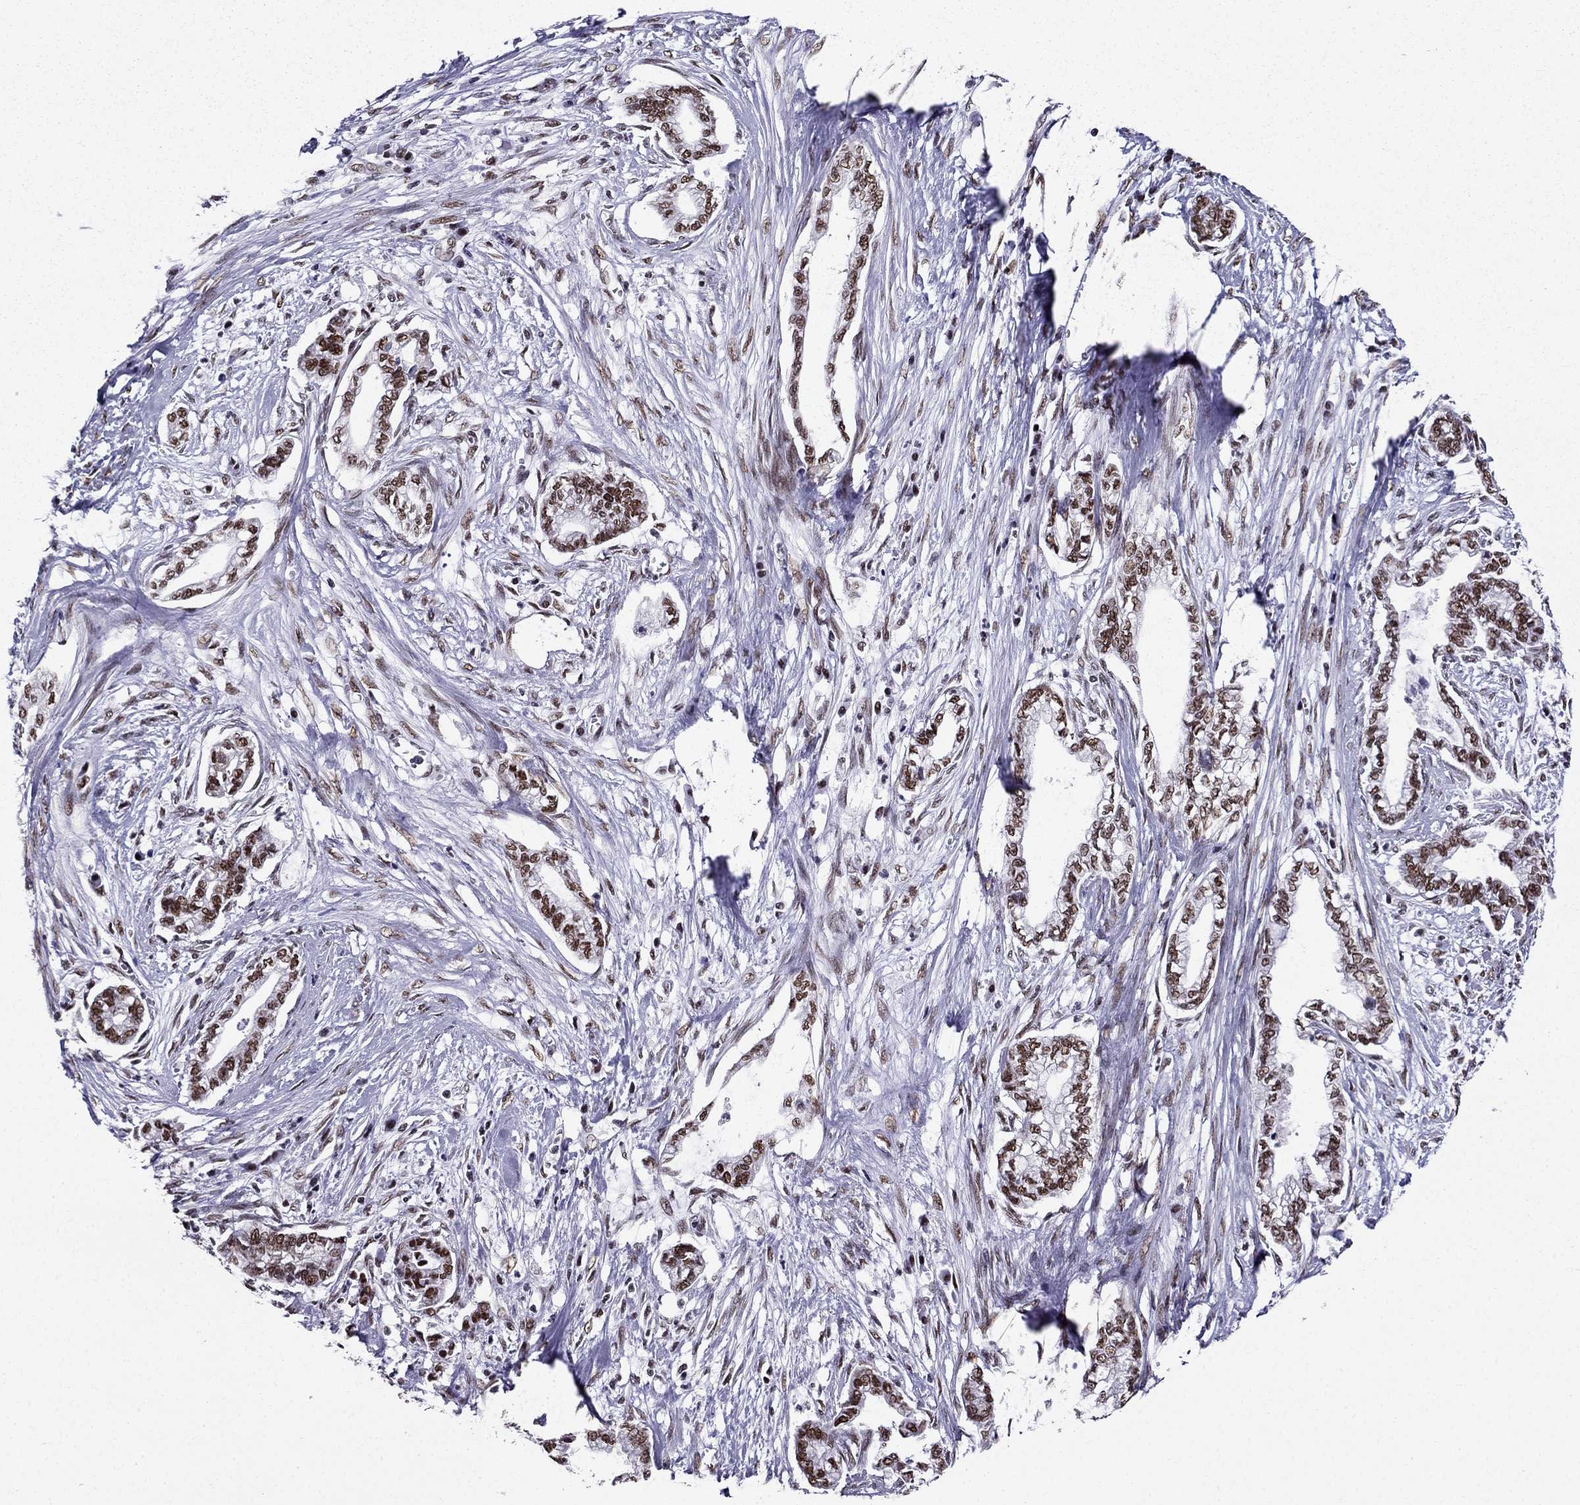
{"staining": {"intensity": "moderate", "quantity": ">75%", "location": "nuclear"}, "tissue": "cervical cancer", "cell_type": "Tumor cells", "image_type": "cancer", "snomed": [{"axis": "morphology", "description": "Adenocarcinoma, NOS"}, {"axis": "topography", "description": "Cervix"}], "caption": "Immunohistochemical staining of human cervical adenocarcinoma shows medium levels of moderate nuclear protein positivity in approximately >75% of tumor cells.", "gene": "ZNF420", "patient": {"sex": "female", "age": 62}}